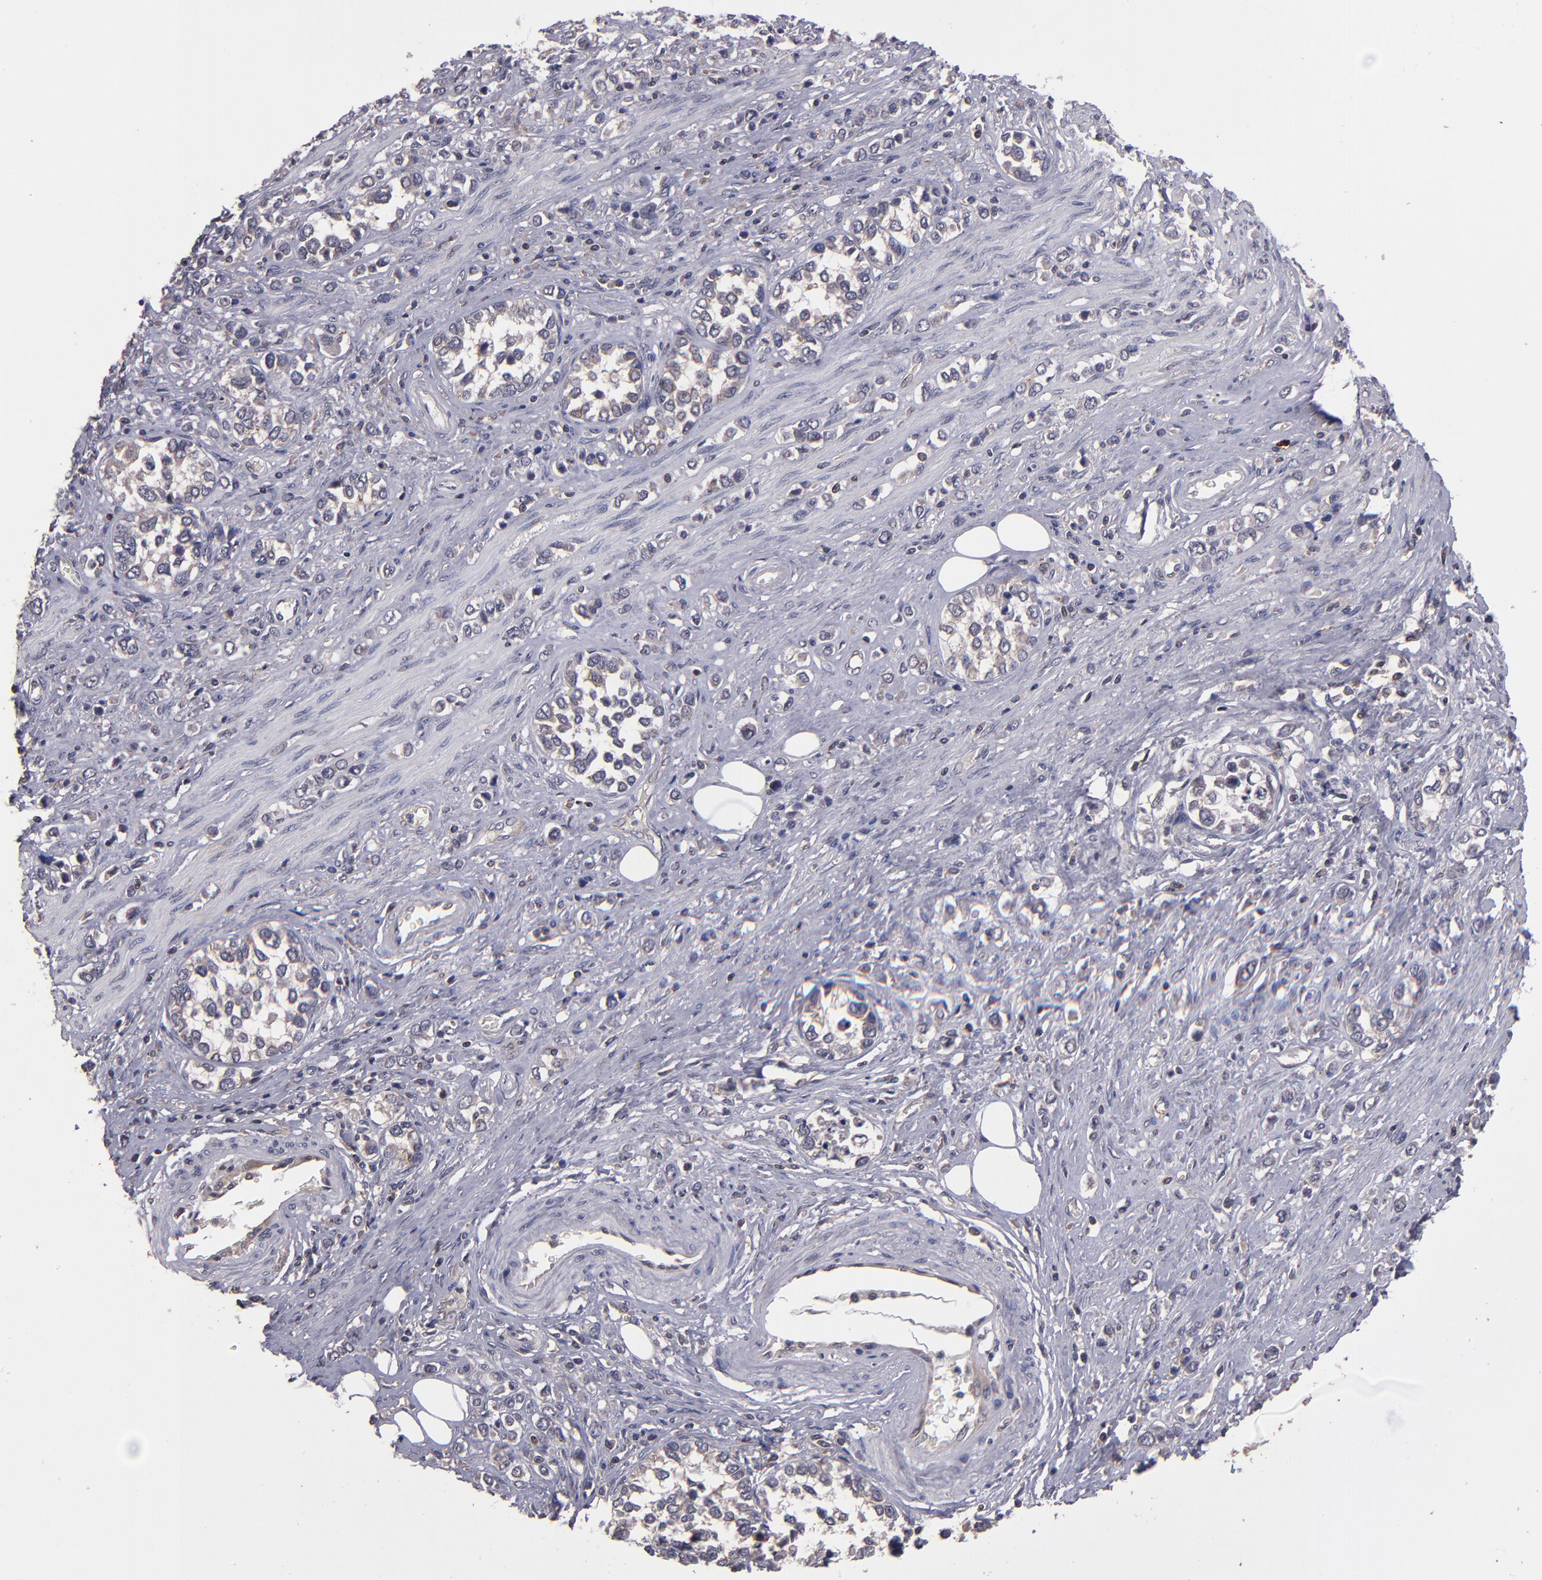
{"staining": {"intensity": "negative", "quantity": "none", "location": "none"}, "tissue": "stomach cancer", "cell_type": "Tumor cells", "image_type": "cancer", "snomed": [{"axis": "morphology", "description": "Adenocarcinoma, NOS"}, {"axis": "topography", "description": "Stomach, upper"}], "caption": "Immunohistochemistry (IHC) of human adenocarcinoma (stomach) demonstrates no staining in tumor cells. (DAB immunohistochemistry with hematoxylin counter stain).", "gene": "NF2", "patient": {"sex": "male", "age": 76}}